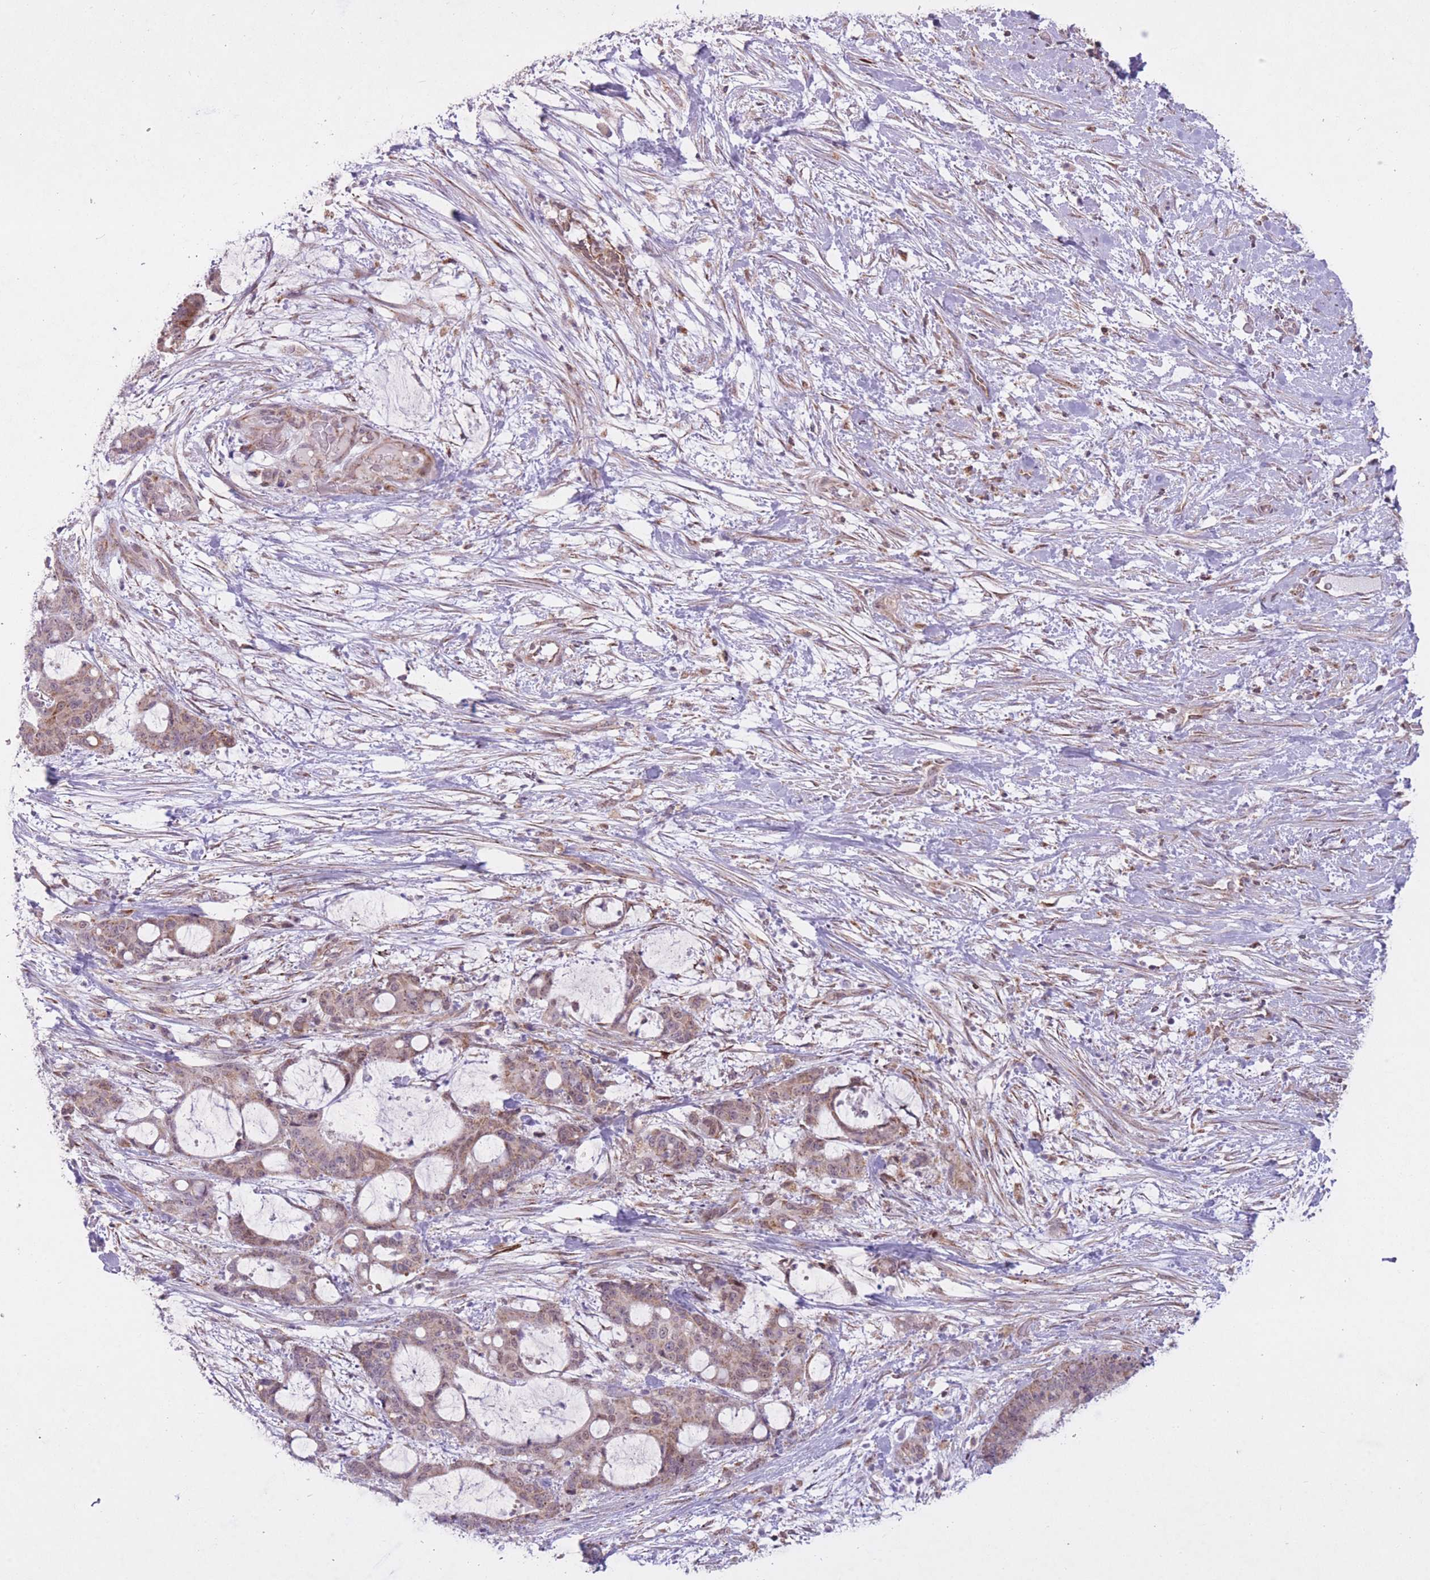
{"staining": {"intensity": "moderate", "quantity": ">75%", "location": "cytoplasmic/membranous"}, "tissue": "liver cancer", "cell_type": "Tumor cells", "image_type": "cancer", "snomed": [{"axis": "morphology", "description": "Normal tissue, NOS"}, {"axis": "morphology", "description": "Cholangiocarcinoma"}, {"axis": "topography", "description": "Liver"}, {"axis": "topography", "description": "Peripheral nerve tissue"}], "caption": "This photomicrograph demonstrates cholangiocarcinoma (liver) stained with IHC to label a protein in brown. The cytoplasmic/membranous of tumor cells show moderate positivity for the protein. Nuclei are counter-stained blue.", "gene": "DPYSL4", "patient": {"sex": "female", "age": 73}}